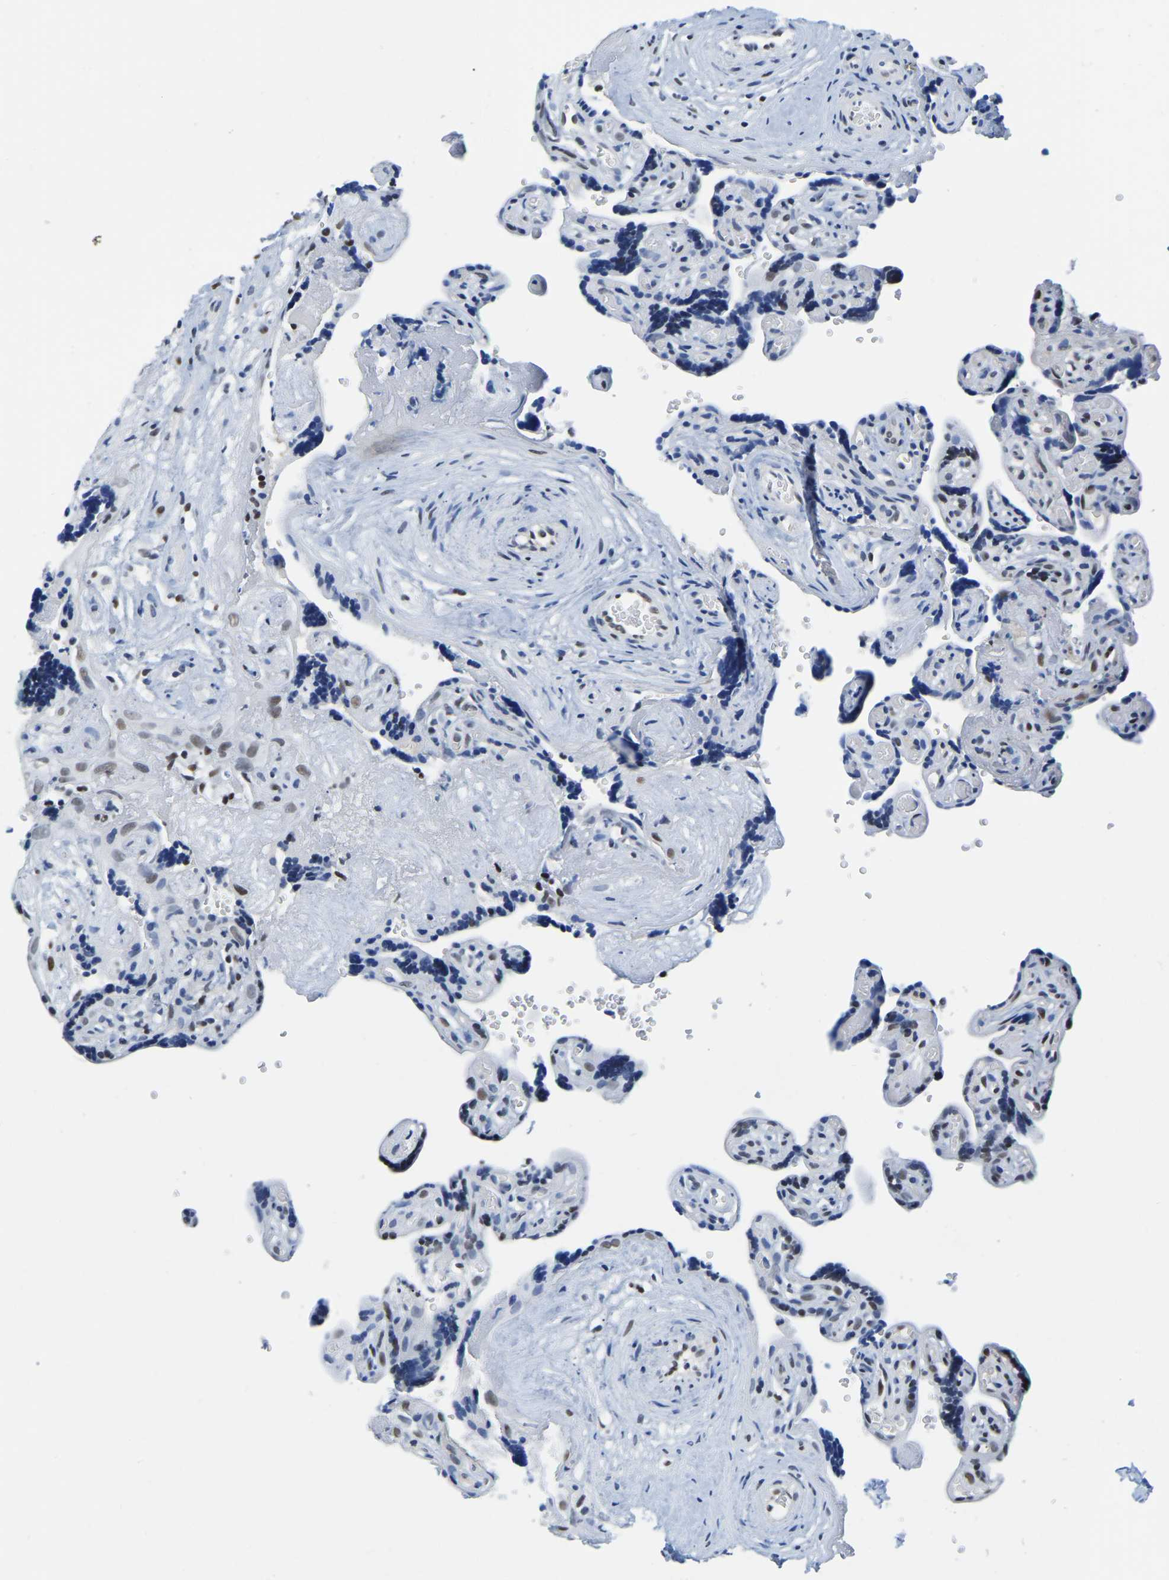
{"staining": {"intensity": "strong", "quantity": ">75%", "location": "nuclear"}, "tissue": "placenta", "cell_type": "Decidual cells", "image_type": "normal", "snomed": [{"axis": "morphology", "description": "Normal tissue, NOS"}, {"axis": "topography", "description": "Placenta"}], "caption": "Immunohistochemical staining of benign placenta shows >75% levels of strong nuclear protein expression in approximately >75% of decidual cells.", "gene": "UBA1", "patient": {"sex": "female", "age": 30}}